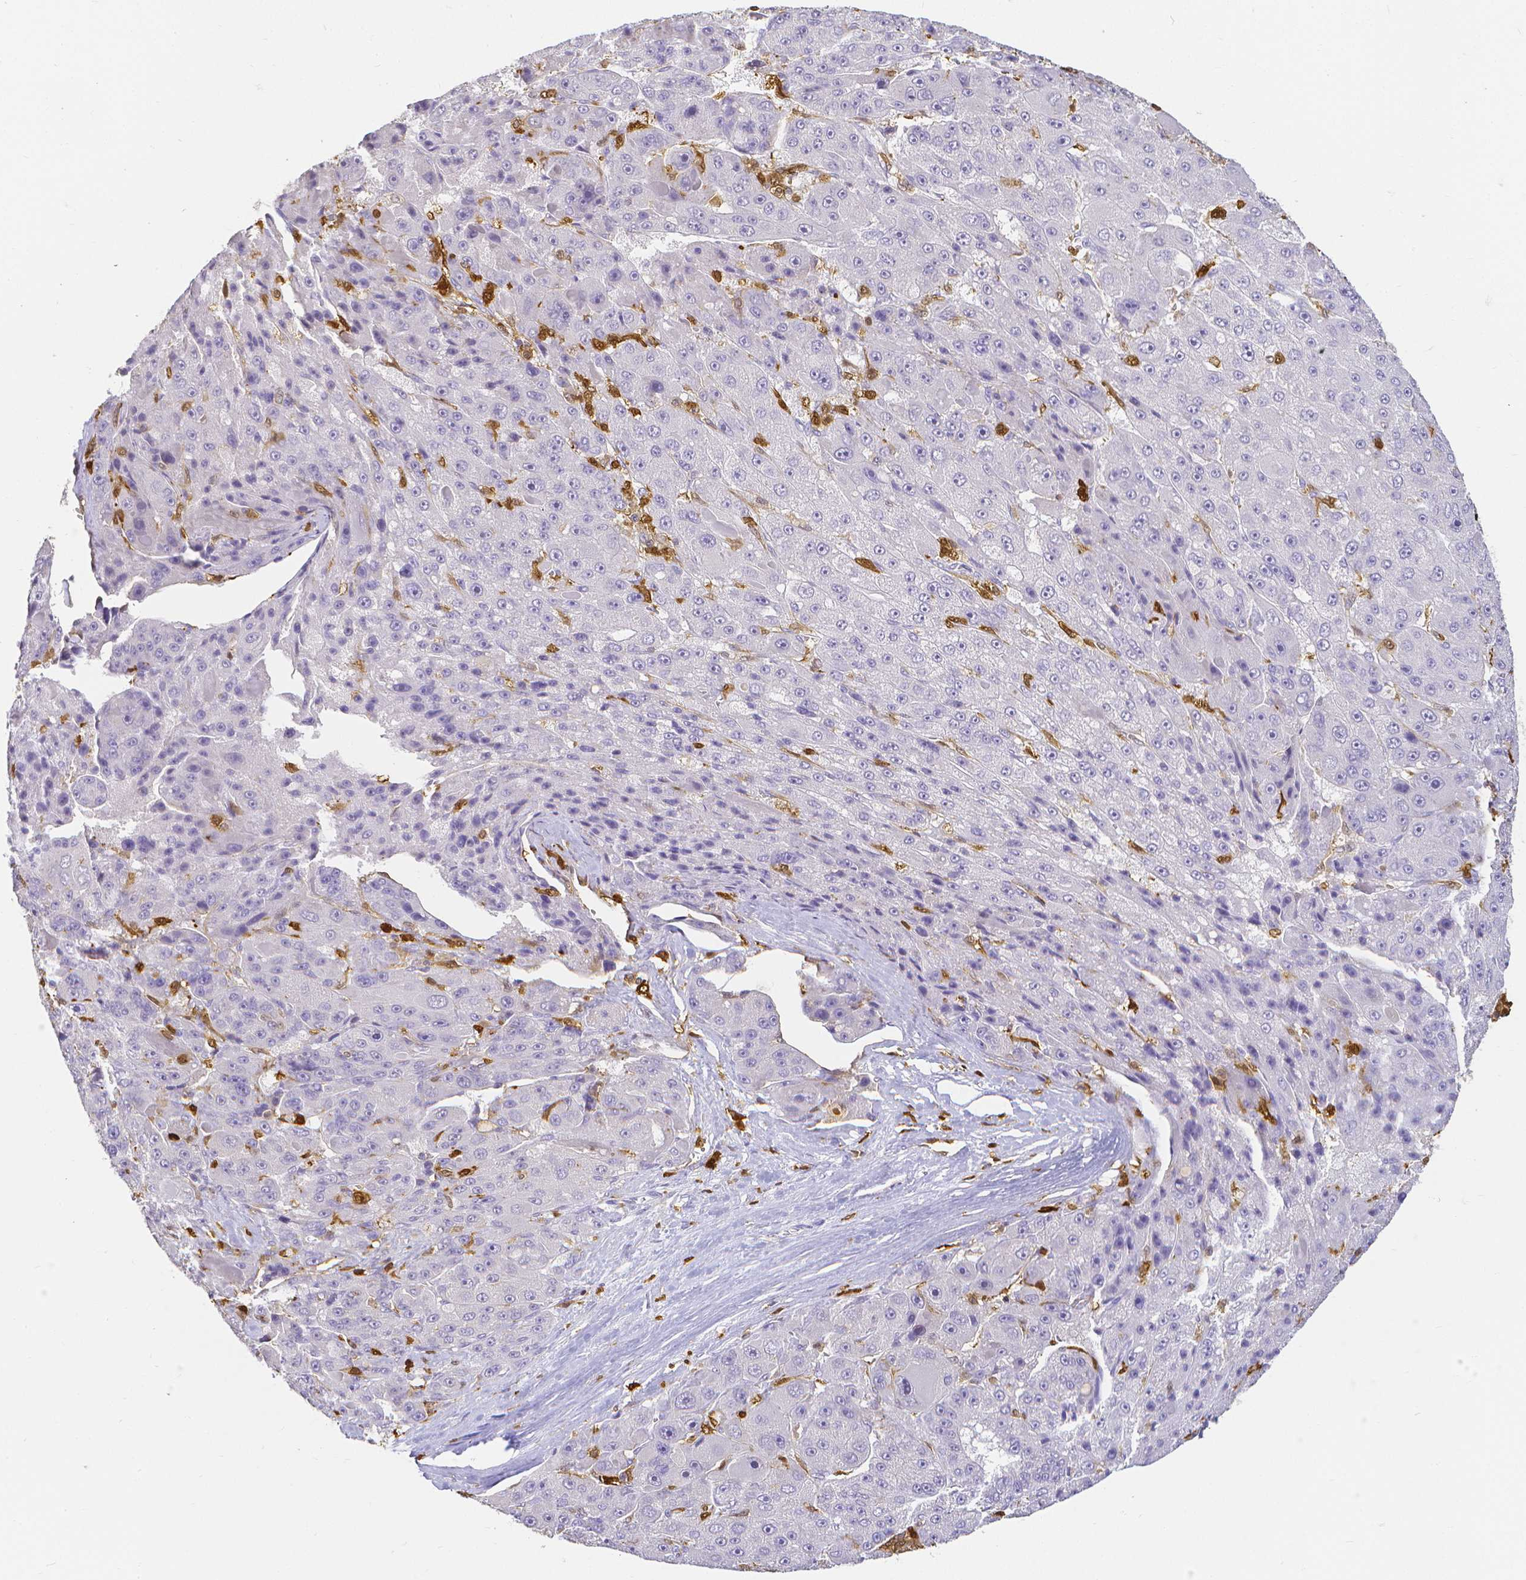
{"staining": {"intensity": "negative", "quantity": "none", "location": "none"}, "tissue": "liver cancer", "cell_type": "Tumor cells", "image_type": "cancer", "snomed": [{"axis": "morphology", "description": "Carcinoma, Hepatocellular, NOS"}, {"axis": "topography", "description": "Liver"}], "caption": "This is an immunohistochemistry micrograph of liver cancer (hepatocellular carcinoma). There is no staining in tumor cells.", "gene": "COTL1", "patient": {"sex": "male", "age": 76}}